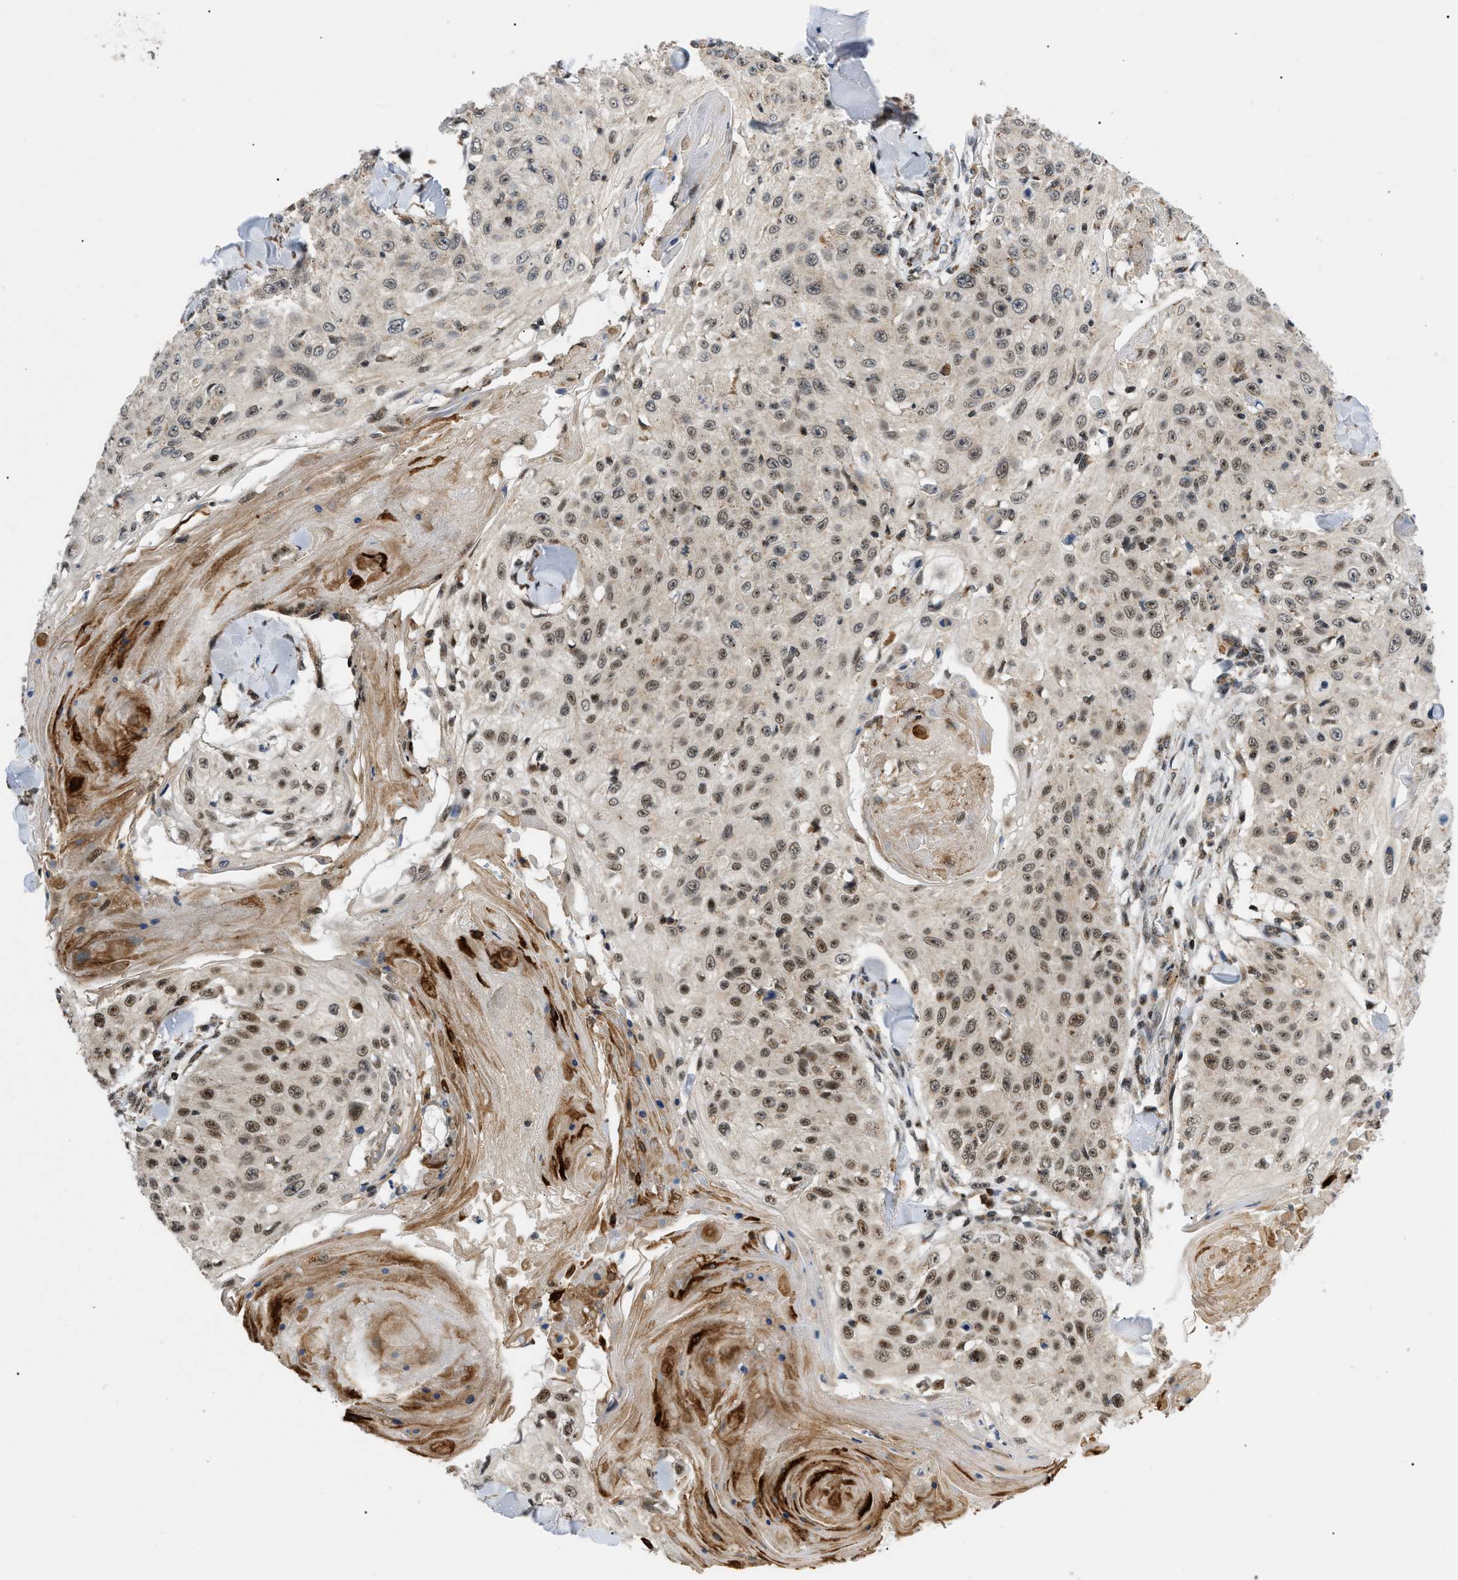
{"staining": {"intensity": "moderate", "quantity": ">75%", "location": "nuclear"}, "tissue": "skin cancer", "cell_type": "Tumor cells", "image_type": "cancer", "snomed": [{"axis": "morphology", "description": "Squamous cell carcinoma, NOS"}, {"axis": "topography", "description": "Skin"}], "caption": "Tumor cells demonstrate moderate nuclear positivity in approximately >75% of cells in skin squamous cell carcinoma. (brown staining indicates protein expression, while blue staining denotes nuclei).", "gene": "ZBTB11", "patient": {"sex": "male", "age": 86}}